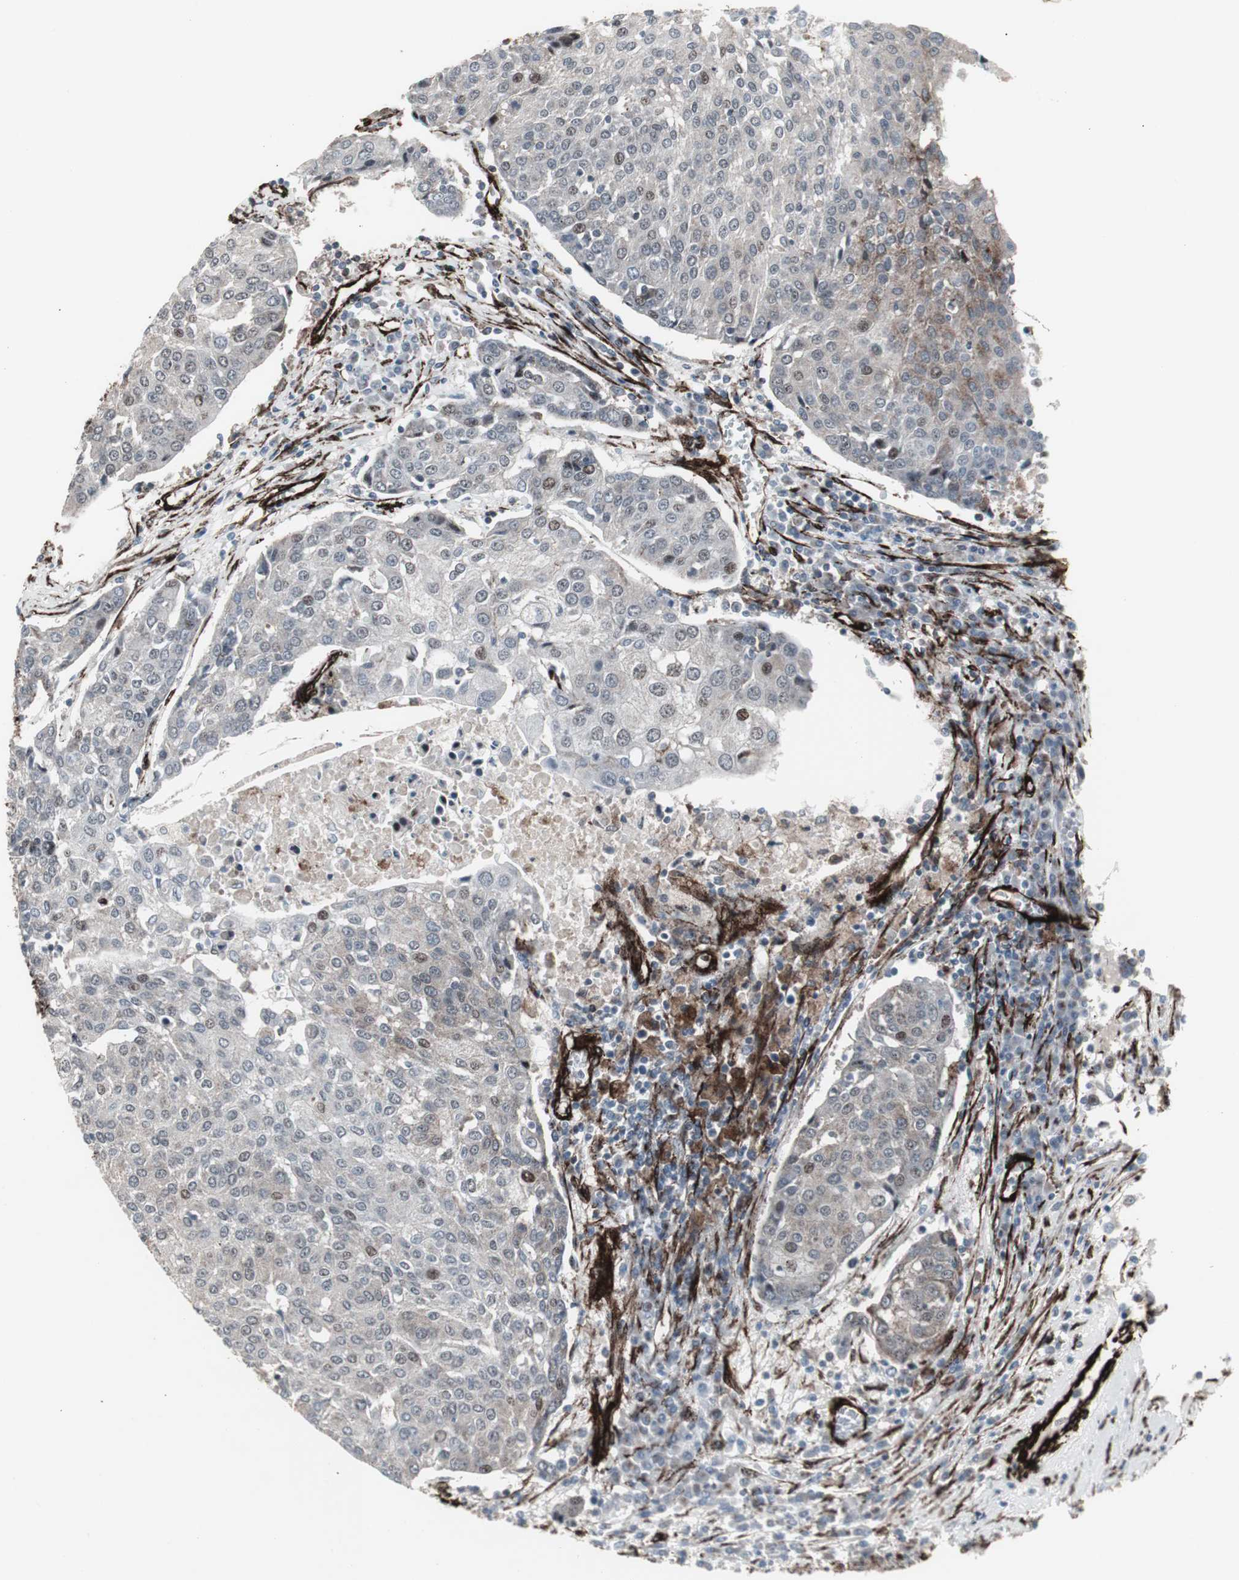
{"staining": {"intensity": "moderate", "quantity": "<25%", "location": "cytoplasmic/membranous,nuclear"}, "tissue": "urothelial cancer", "cell_type": "Tumor cells", "image_type": "cancer", "snomed": [{"axis": "morphology", "description": "Urothelial carcinoma, High grade"}, {"axis": "topography", "description": "Urinary bladder"}], "caption": "A photomicrograph showing moderate cytoplasmic/membranous and nuclear positivity in approximately <25% of tumor cells in high-grade urothelial carcinoma, as visualized by brown immunohistochemical staining.", "gene": "PDGFA", "patient": {"sex": "female", "age": 85}}